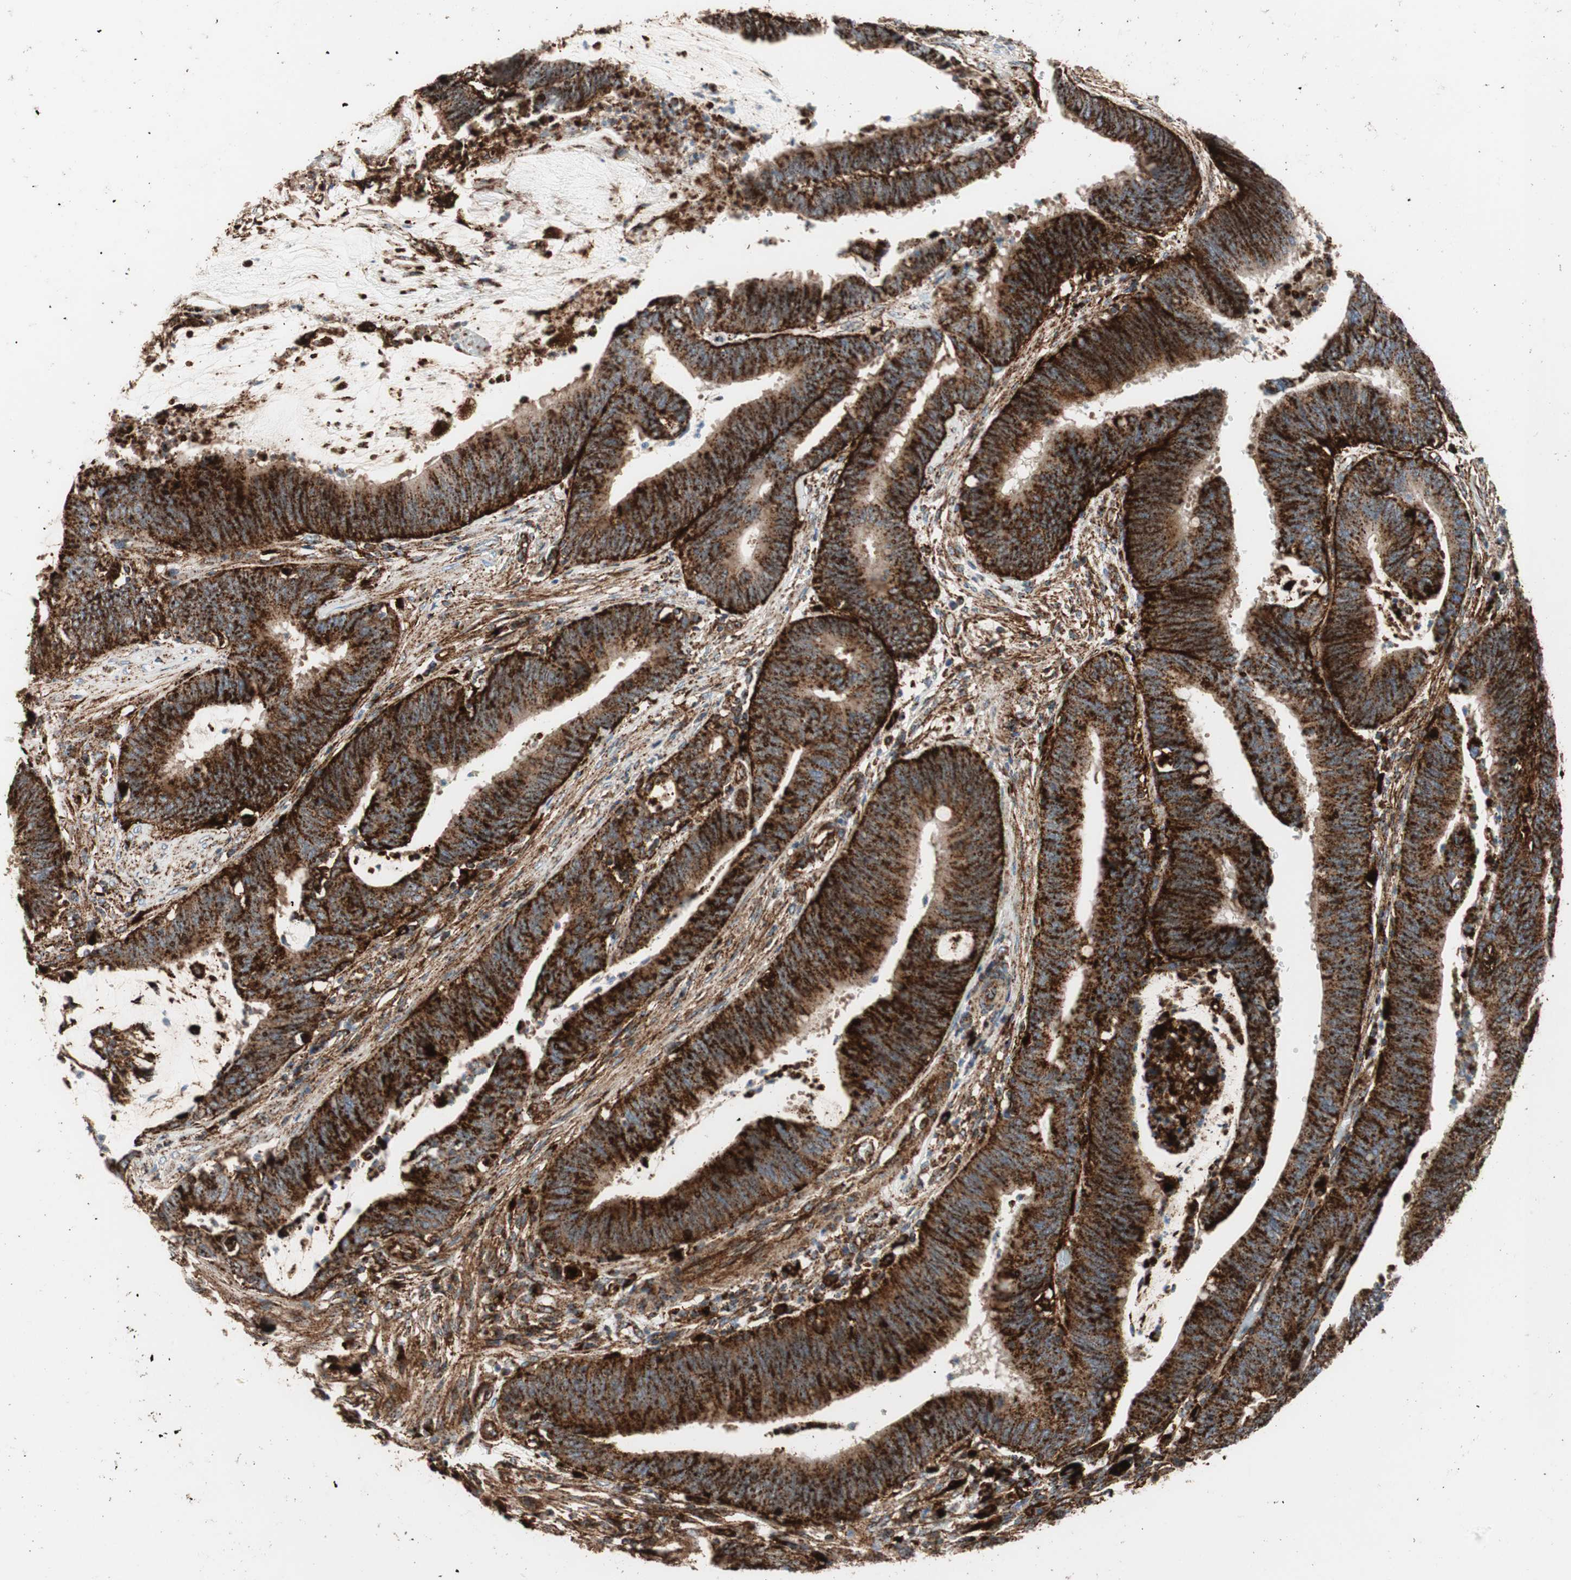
{"staining": {"intensity": "strong", "quantity": ">75%", "location": "cytoplasmic/membranous"}, "tissue": "colorectal cancer", "cell_type": "Tumor cells", "image_type": "cancer", "snomed": [{"axis": "morphology", "description": "Adenocarcinoma, NOS"}, {"axis": "topography", "description": "Rectum"}], "caption": "A high-resolution image shows immunohistochemistry (IHC) staining of adenocarcinoma (colorectal), which shows strong cytoplasmic/membranous expression in approximately >75% of tumor cells.", "gene": "LAMP1", "patient": {"sex": "female", "age": 66}}